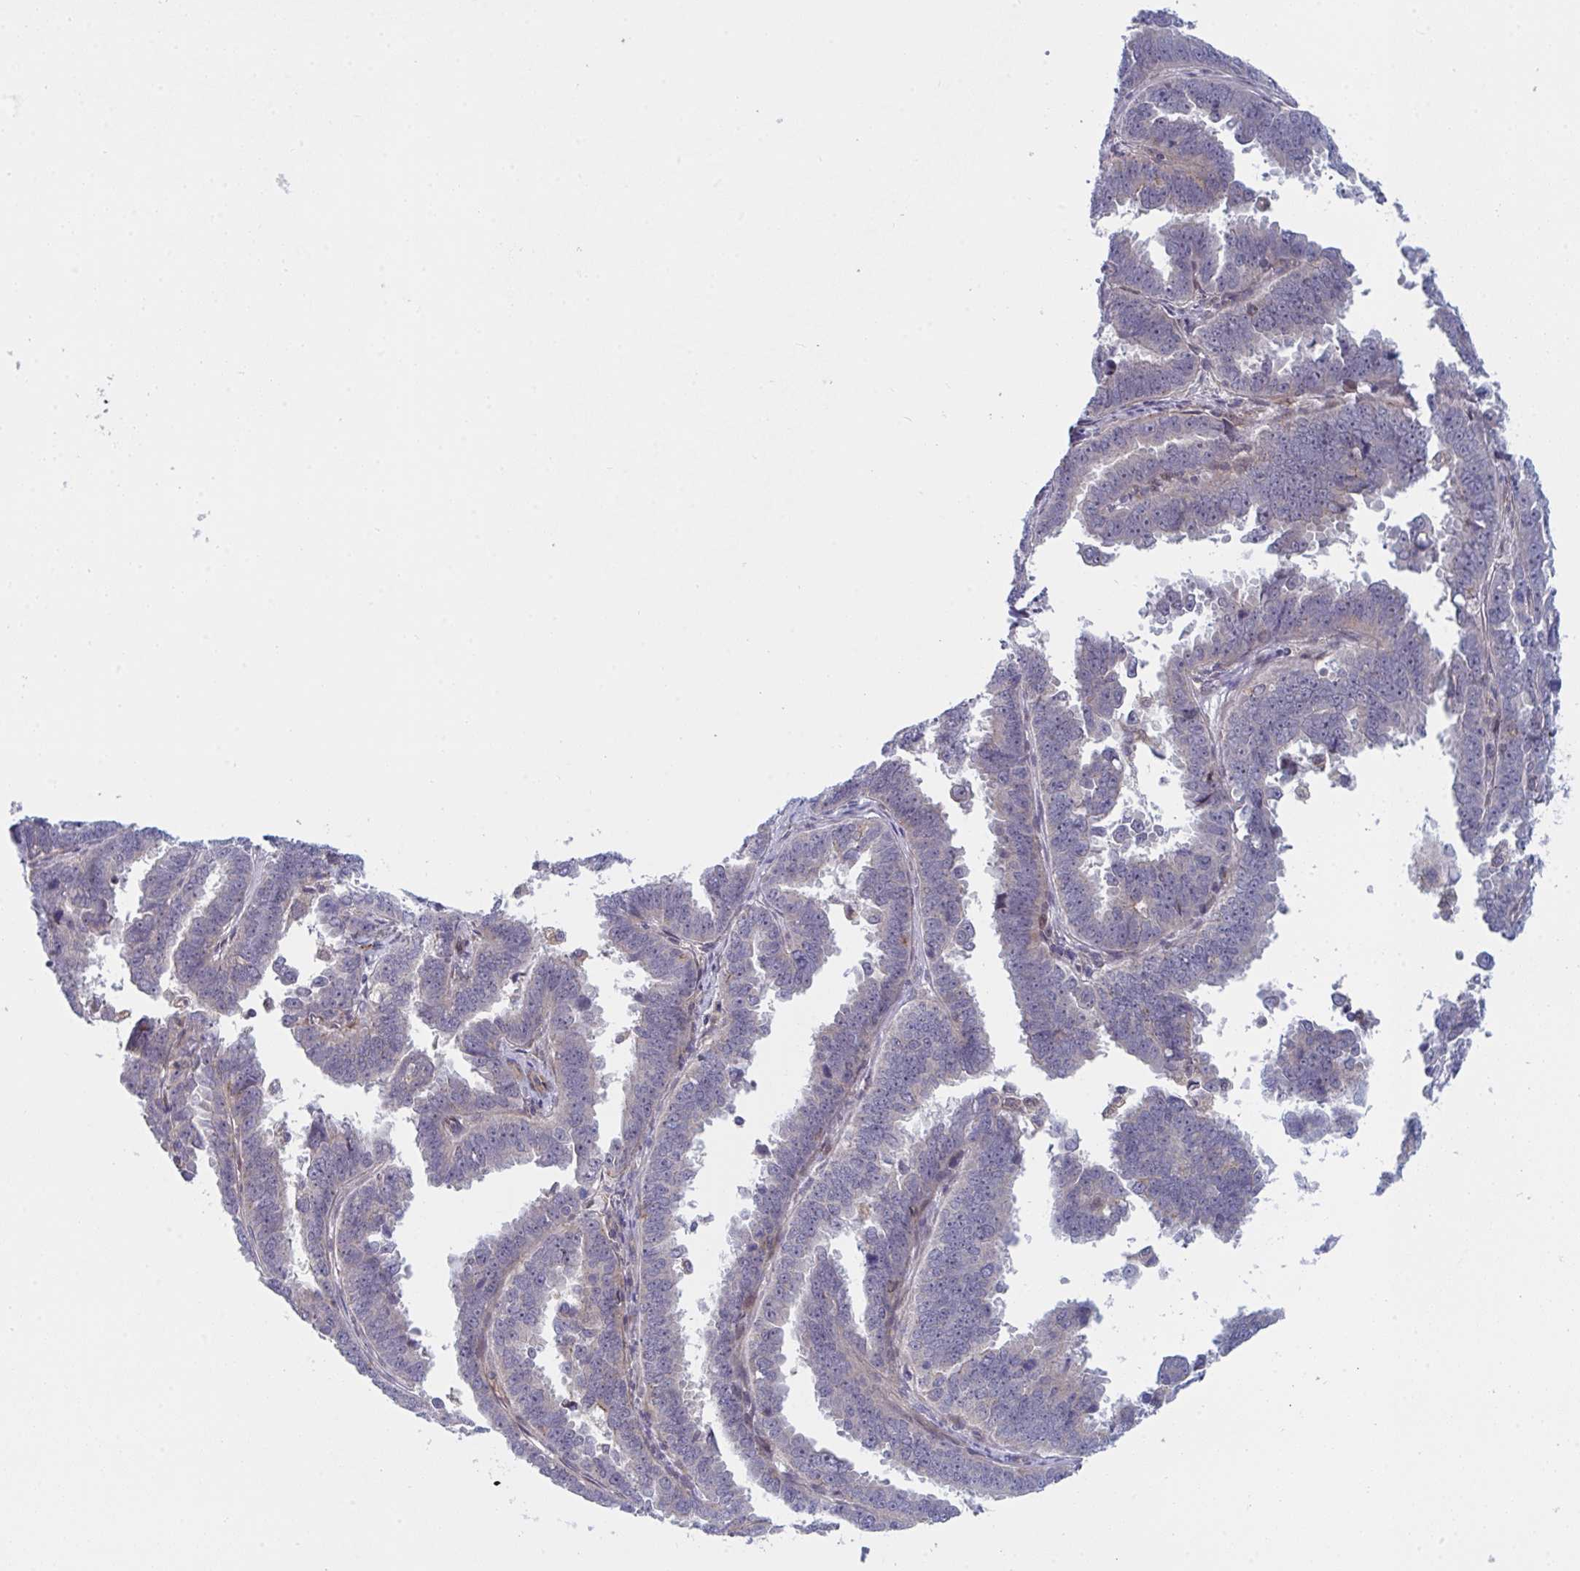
{"staining": {"intensity": "moderate", "quantity": "<25%", "location": "cytoplasmic/membranous"}, "tissue": "endometrial cancer", "cell_type": "Tumor cells", "image_type": "cancer", "snomed": [{"axis": "morphology", "description": "Adenocarcinoma, NOS"}, {"axis": "topography", "description": "Endometrium"}], "caption": "Endometrial adenocarcinoma stained for a protein (brown) displays moderate cytoplasmic/membranous positive expression in approximately <25% of tumor cells.", "gene": "TNFSF4", "patient": {"sex": "female", "age": 75}}